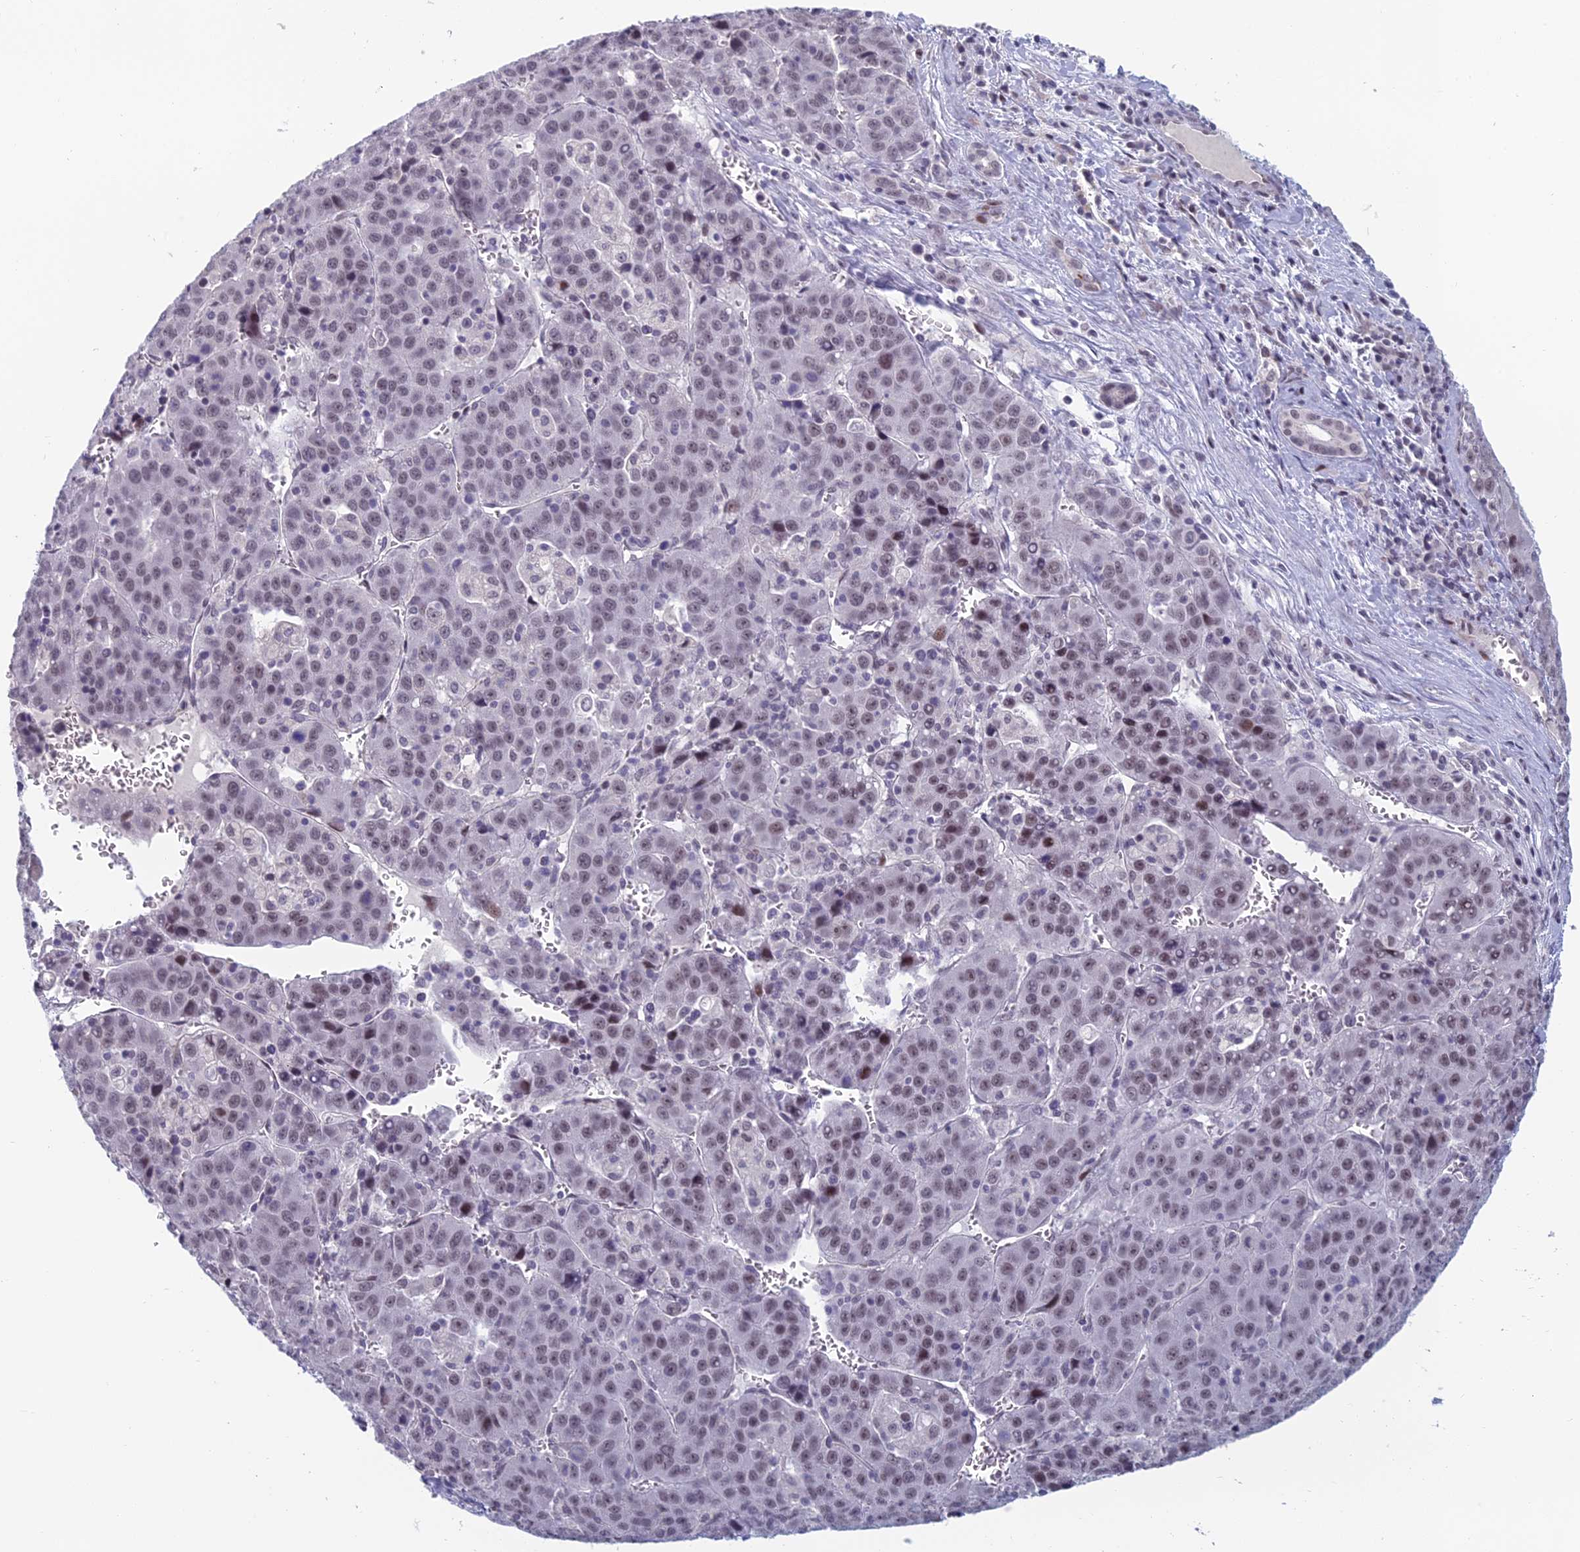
{"staining": {"intensity": "moderate", "quantity": "25%-75%", "location": "nuclear"}, "tissue": "liver cancer", "cell_type": "Tumor cells", "image_type": "cancer", "snomed": [{"axis": "morphology", "description": "Carcinoma, Hepatocellular, NOS"}, {"axis": "topography", "description": "Liver"}], "caption": "The immunohistochemical stain highlights moderate nuclear expression in tumor cells of hepatocellular carcinoma (liver) tissue.", "gene": "RGS17", "patient": {"sex": "female", "age": 53}}